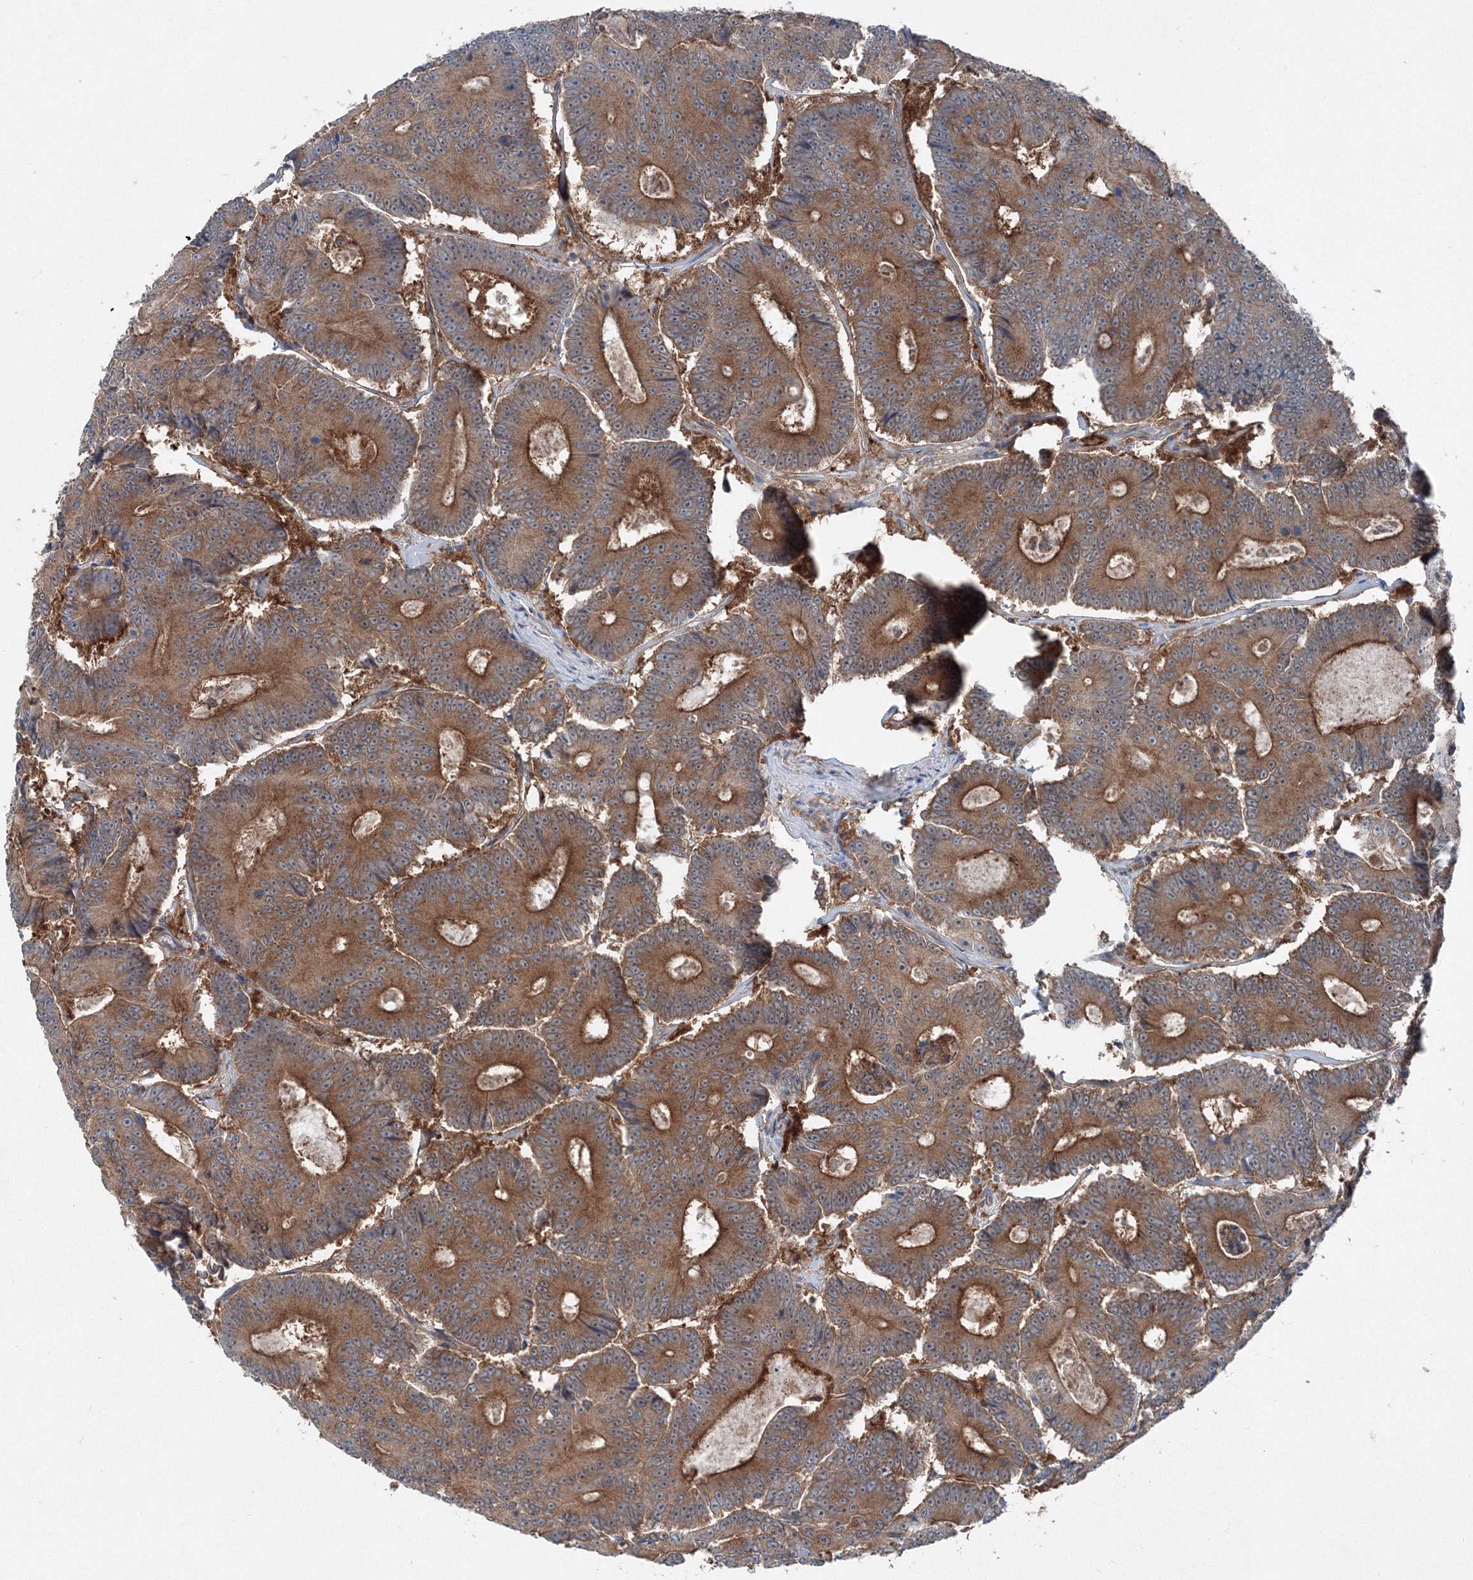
{"staining": {"intensity": "strong", "quantity": ">75%", "location": "cytoplasmic/membranous"}, "tissue": "colorectal cancer", "cell_type": "Tumor cells", "image_type": "cancer", "snomed": [{"axis": "morphology", "description": "Adenocarcinoma, NOS"}, {"axis": "topography", "description": "Colon"}], "caption": "Immunohistochemical staining of colorectal cancer (adenocarcinoma) displays high levels of strong cytoplasmic/membranous staining in approximately >75% of tumor cells.", "gene": "TPRKB", "patient": {"sex": "male", "age": 83}}